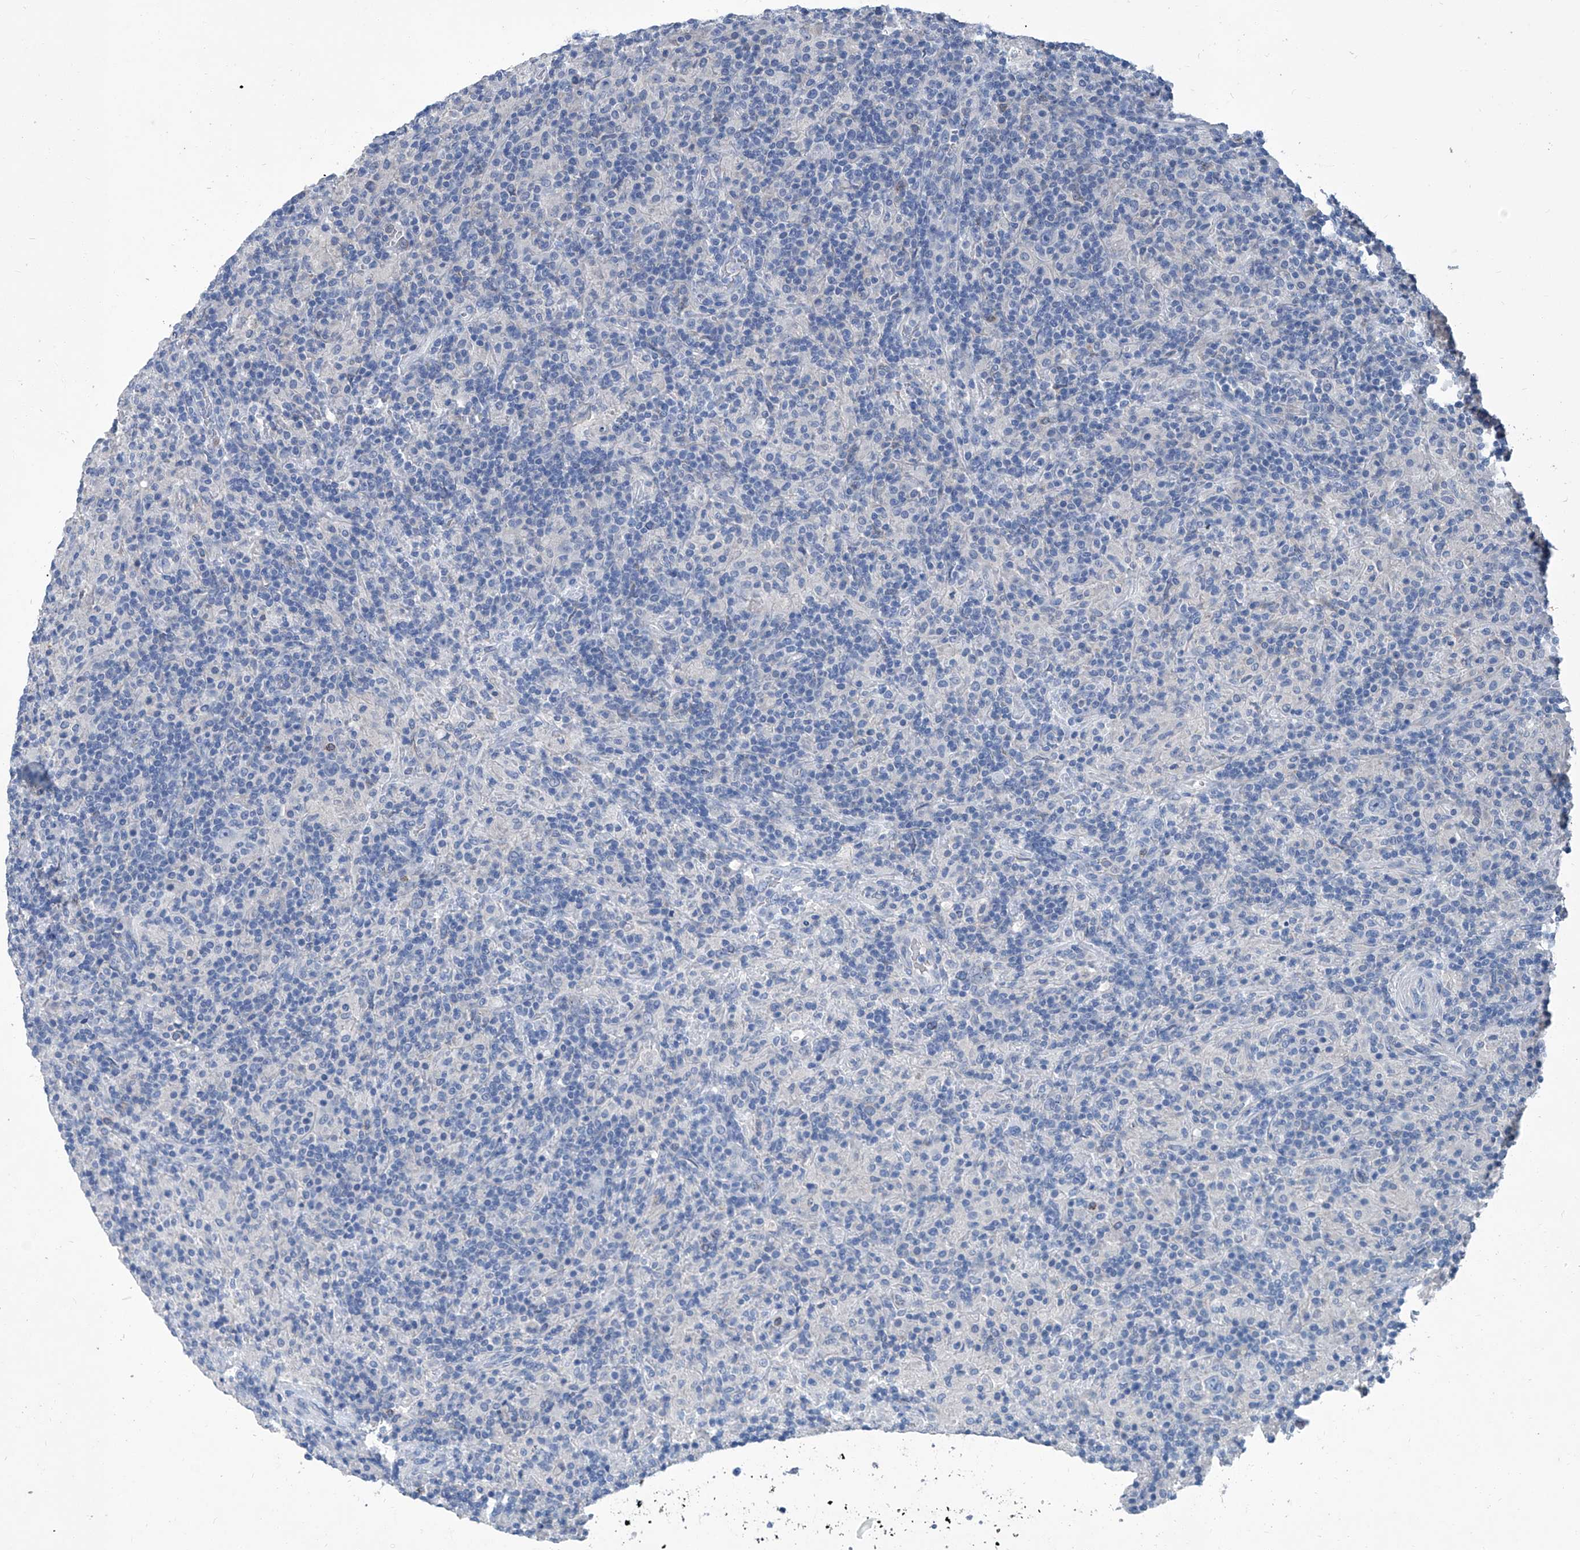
{"staining": {"intensity": "negative", "quantity": "none", "location": "none"}, "tissue": "lymphoma", "cell_type": "Tumor cells", "image_type": "cancer", "snomed": [{"axis": "morphology", "description": "Hodgkin's disease, NOS"}, {"axis": "topography", "description": "Lymph node"}], "caption": "Human lymphoma stained for a protein using IHC displays no positivity in tumor cells.", "gene": "MTARC1", "patient": {"sex": "male", "age": 70}}